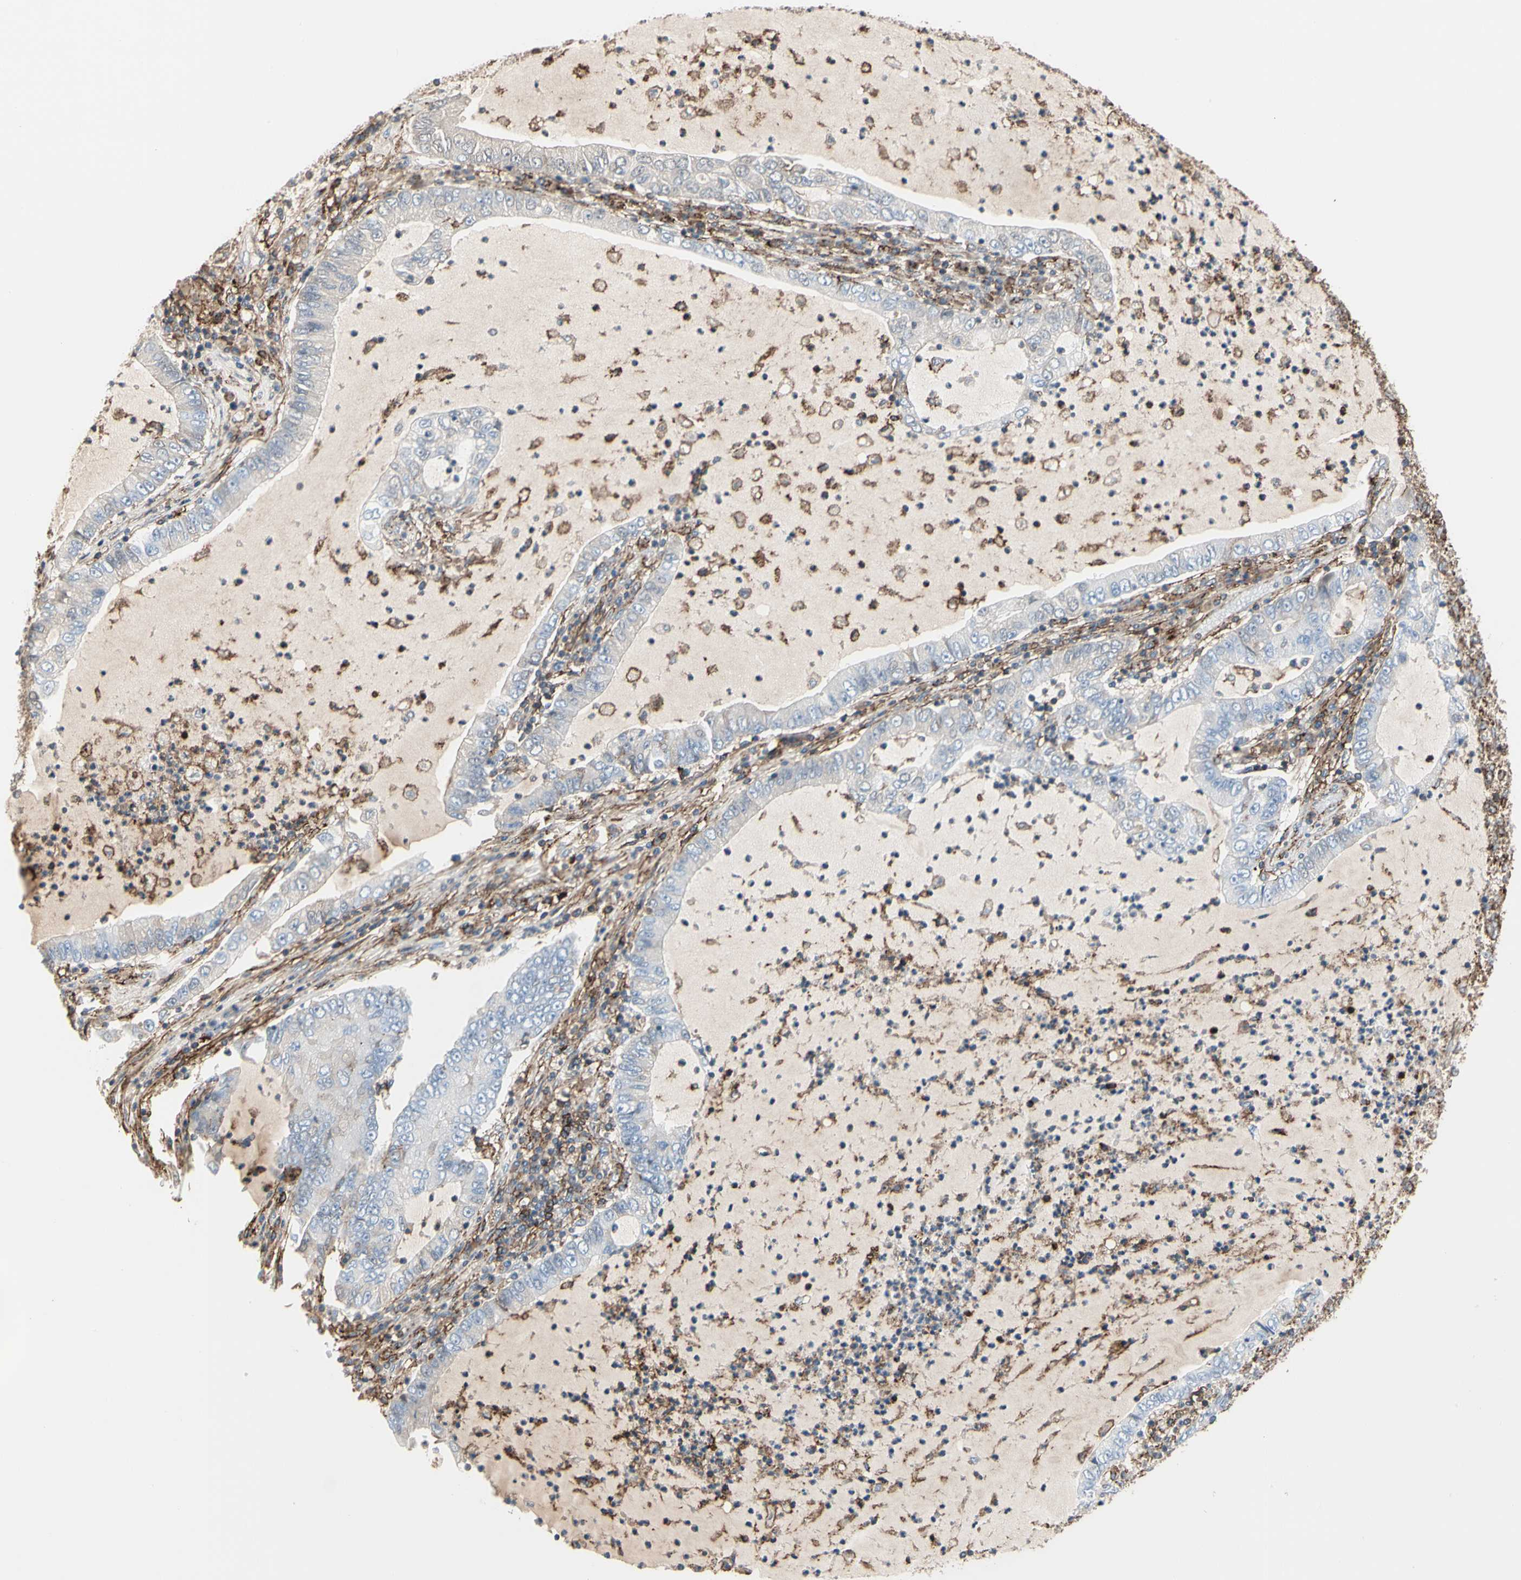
{"staining": {"intensity": "negative", "quantity": "none", "location": "none"}, "tissue": "lung cancer", "cell_type": "Tumor cells", "image_type": "cancer", "snomed": [{"axis": "morphology", "description": "Adenocarcinoma, NOS"}, {"axis": "topography", "description": "Lung"}], "caption": "Protein analysis of lung adenocarcinoma shows no significant positivity in tumor cells. The staining was performed using DAB (3,3'-diaminobenzidine) to visualize the protein expression in brown, while the nuclei were stained in blue with hematoxylin (Magnification: 20x).", "gene": "CLEC2B", "patient": {"sex": "female", "age": 51}}